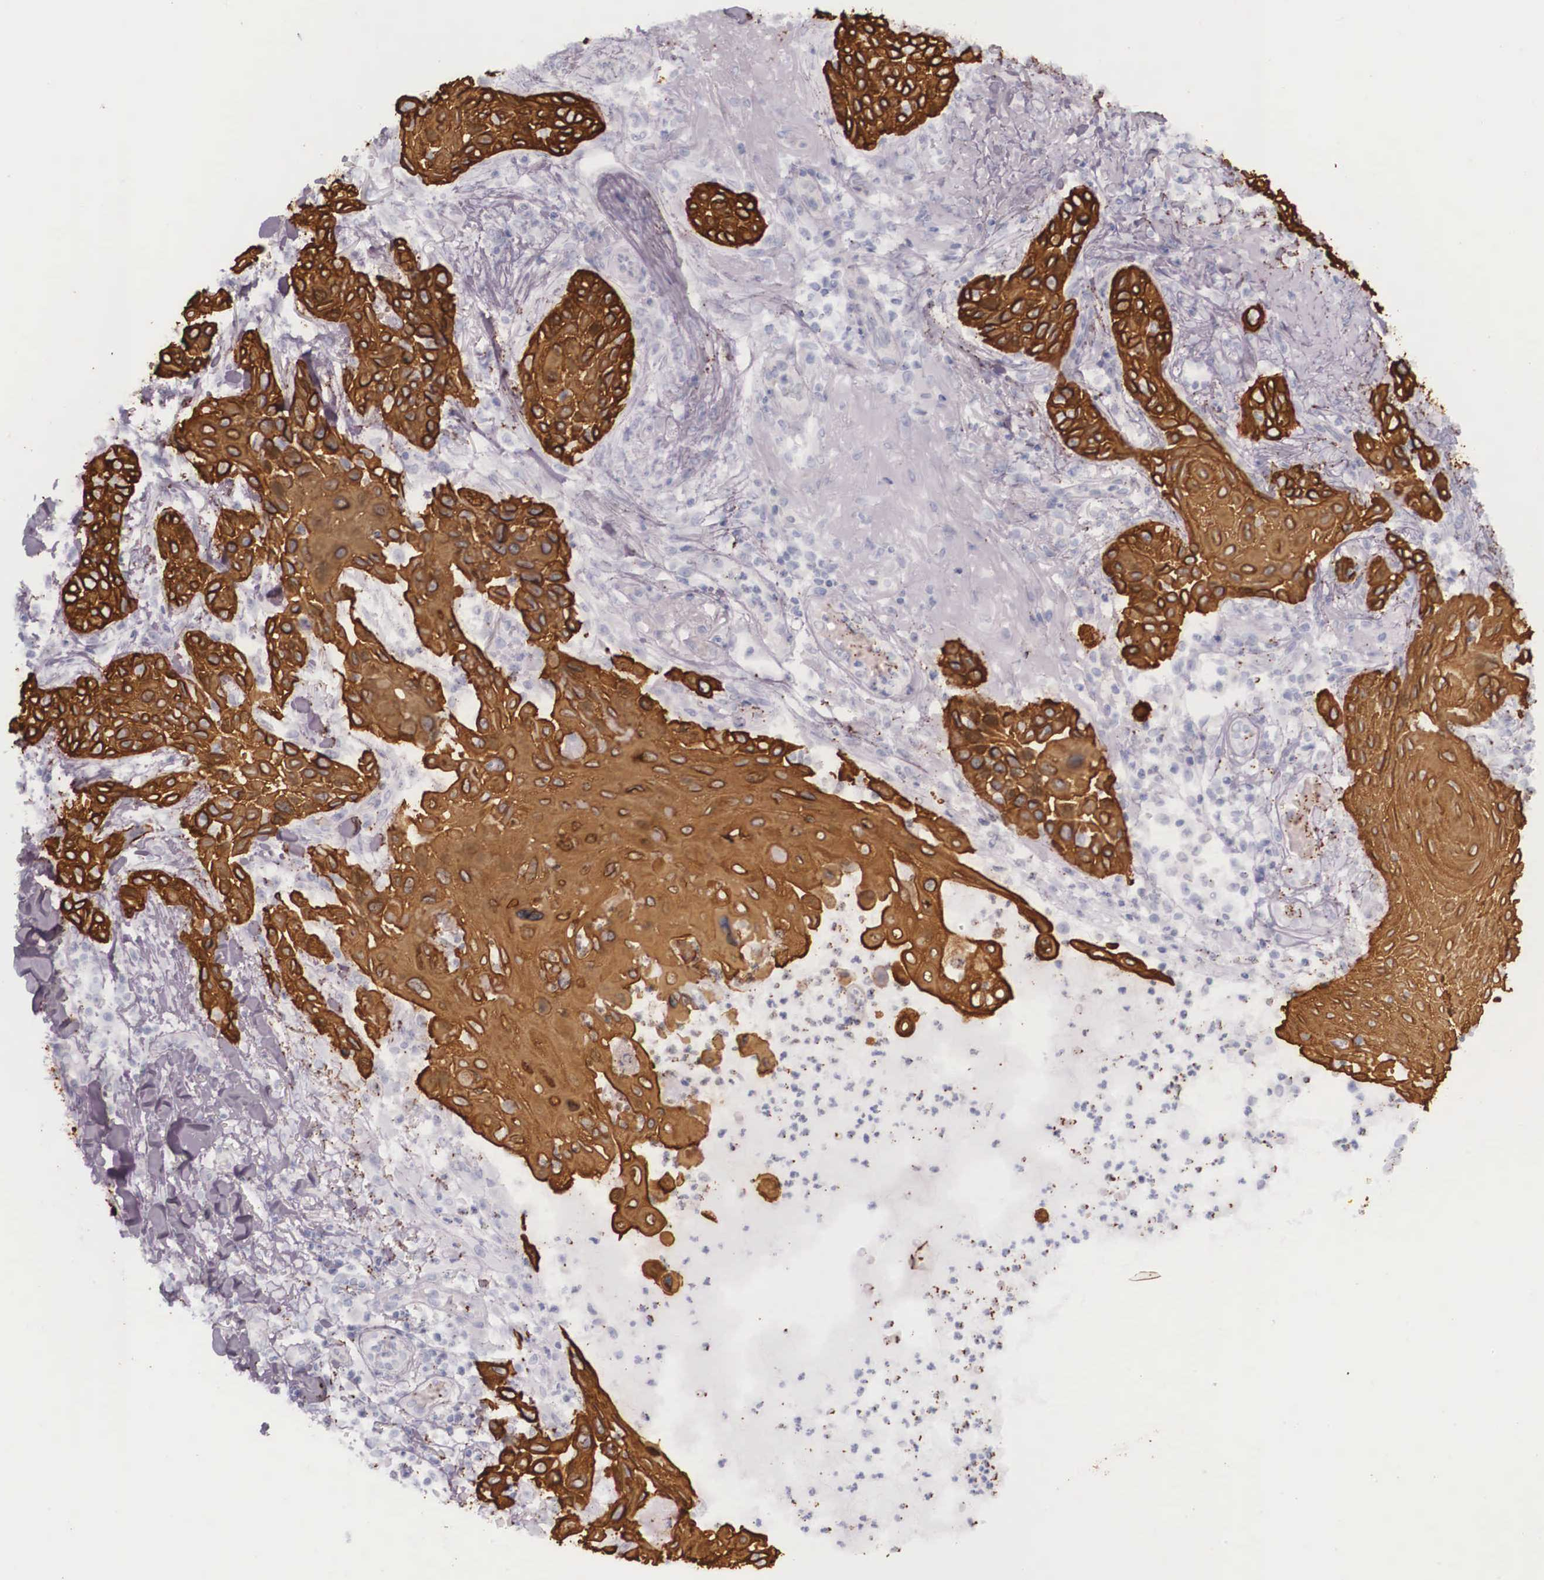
{"staining": {"intensity": "strong", "quantity": ">75%", "location": "cytoplasmic/membranous"}, "tissue": "skin cancer", "cell_type": "Tumor cells", "image_type": "cancer", "snomed": [{"axis": "morphology", "description": "Squamous cell carcinoma, NOS"}, {"axis": "topography", "description": "Skin"}], "caption": "The histopathology image shows immunohistochemical staining of squamous cell carcinoma (skin). There is strong cytoplasmic/membranous staining is present in about >75% of tumor cells.", "gene": "KRT14", "patient": {"sex": "male", "age": 77}}